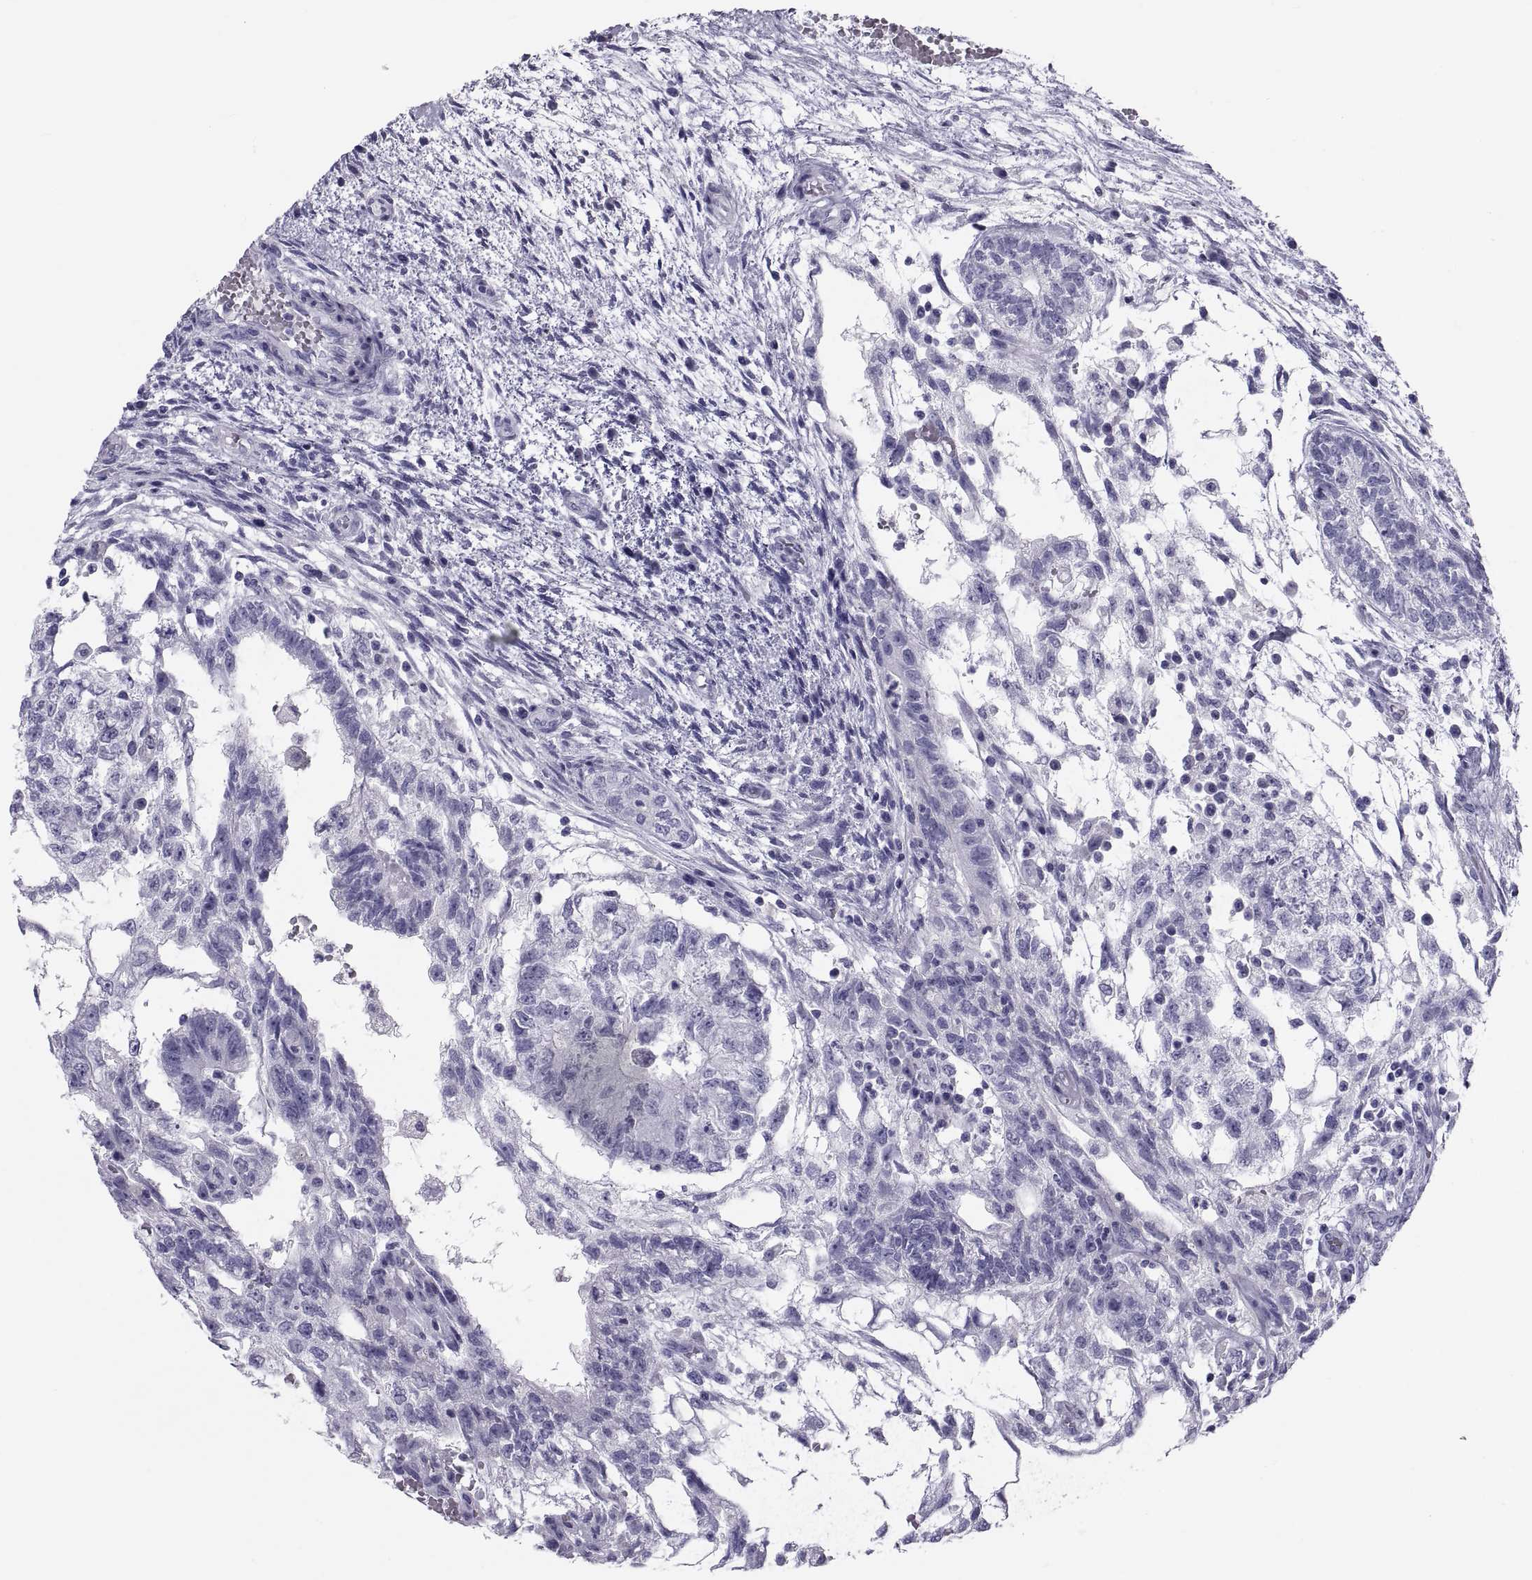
{"staining": {"intensity": "negative", "quantity": "none", "location": "none"}, "tissue": "testis cancer", "cell_type": "Tumor cells", "image_type": "cancer", "snomed": [{"axis": "morphology", "description": "Normal tissue, NOS"}, {"axis": "morphology", "description": "Carcinoma, Embryonal, NOS"}, {"axis": "topography", "description": "Testis"}, {"axis": "topography", "description": "Epididymis"}], "caption": "Tumor cells show no significant positivity in testis embryonal carcinoma.", "gene": "DEFB129", "patient": {"sex": "male", "age": 32}}